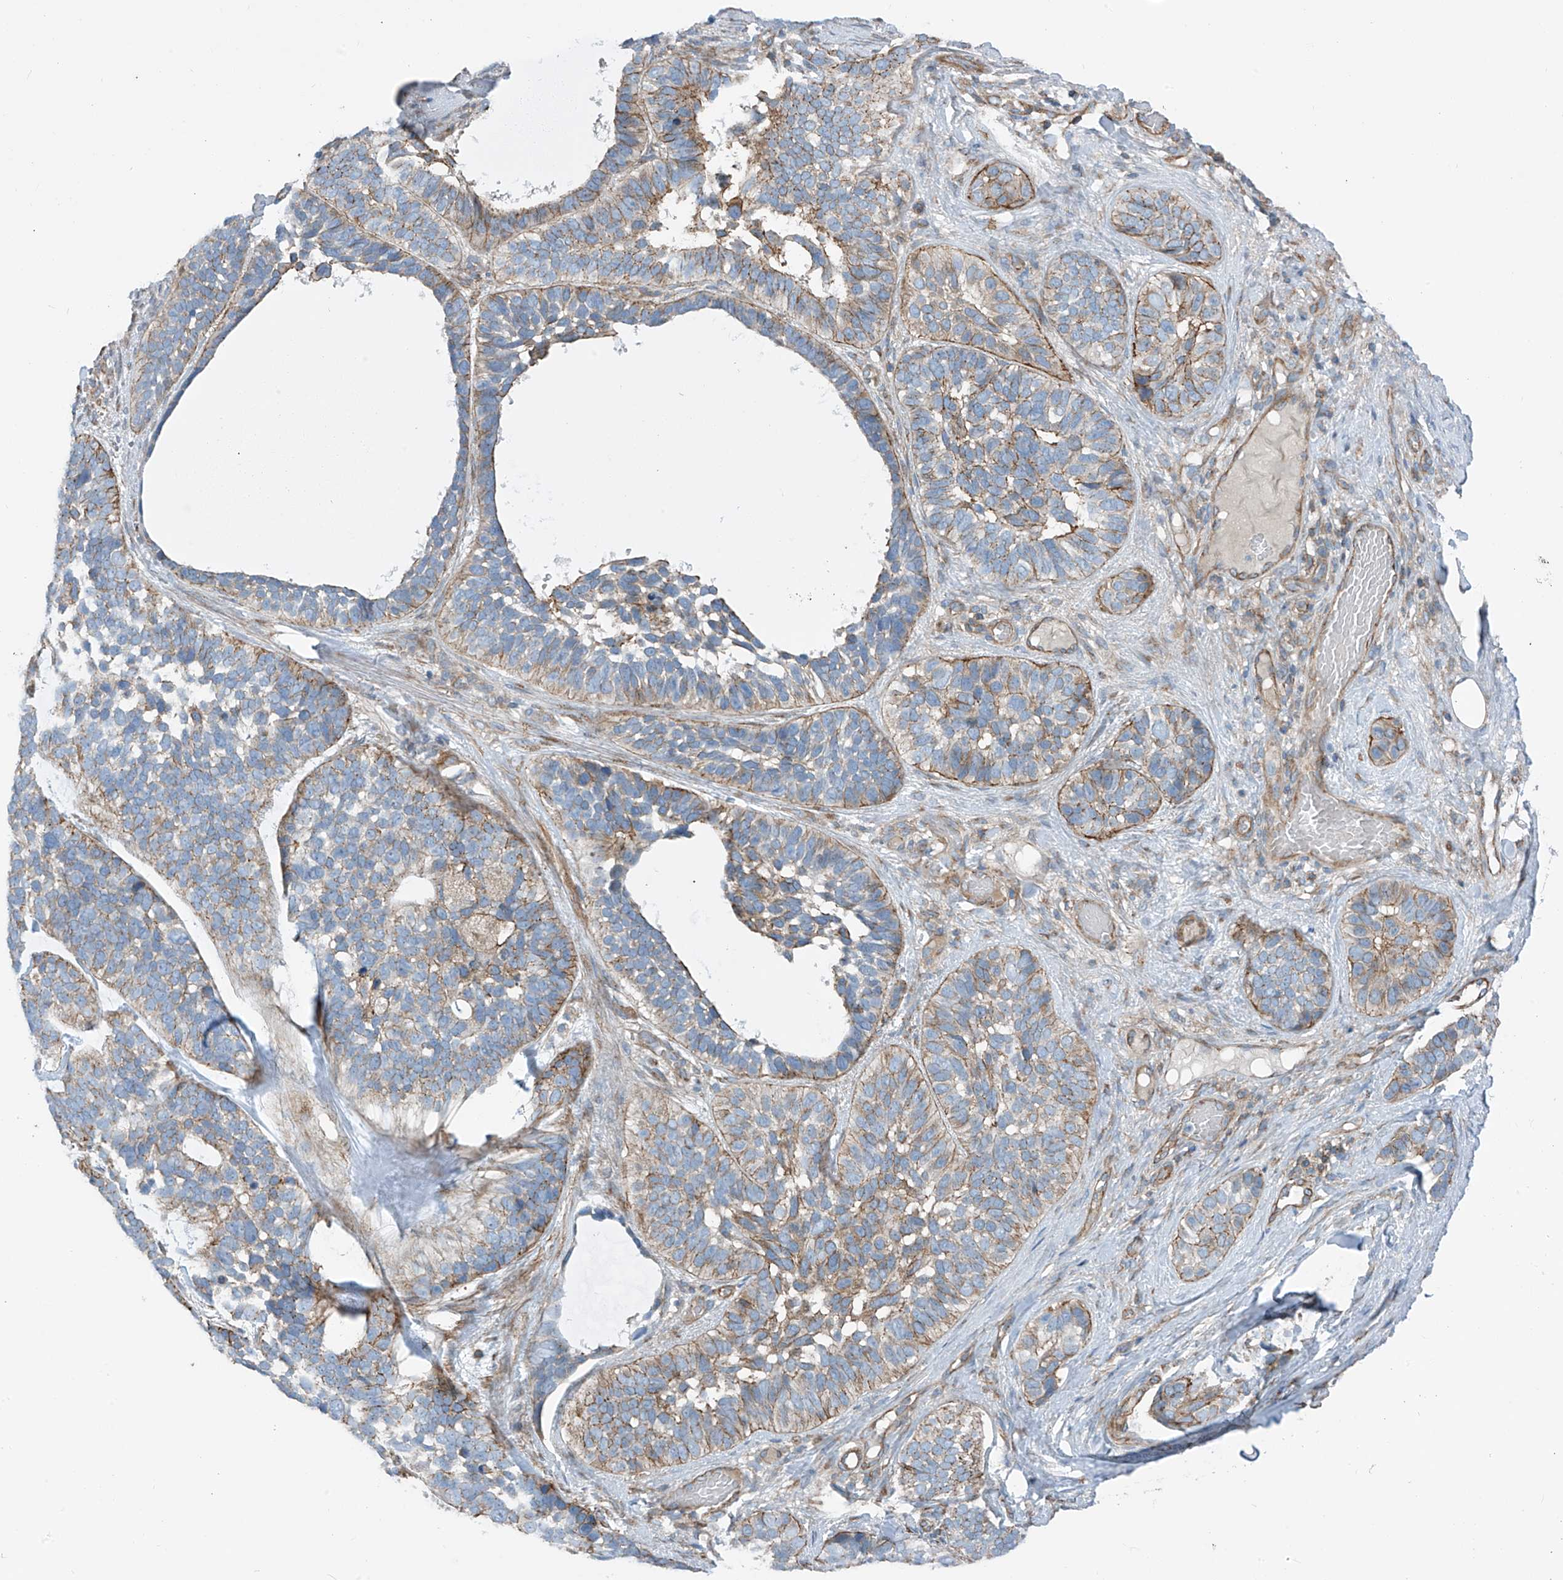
{"staining": {"intensity": "weak", "quantity": "25%-75%", "location": "cytoplasmic/membranous"}, "tissue": "skin cancer", "cell_type": "Tumor cells", "image_type": "cancer", "snomed": [{"axis": "morphology", "description": "Basal cell carcinoma"}, {"axis": "topography", "description": "Skin"}], "caption": "Immunohistochemical staining of skin cancer displays low levels of weak cytoplasmic/membranous expression in about 25%-75% of tumor cells. (DAB (3,3'-diaminobenzidine) IHC, brown staining for protein, blue staining for nuclei).", "gene": "SLC1A5", "patient": {"sex": "male", "age": 62}}